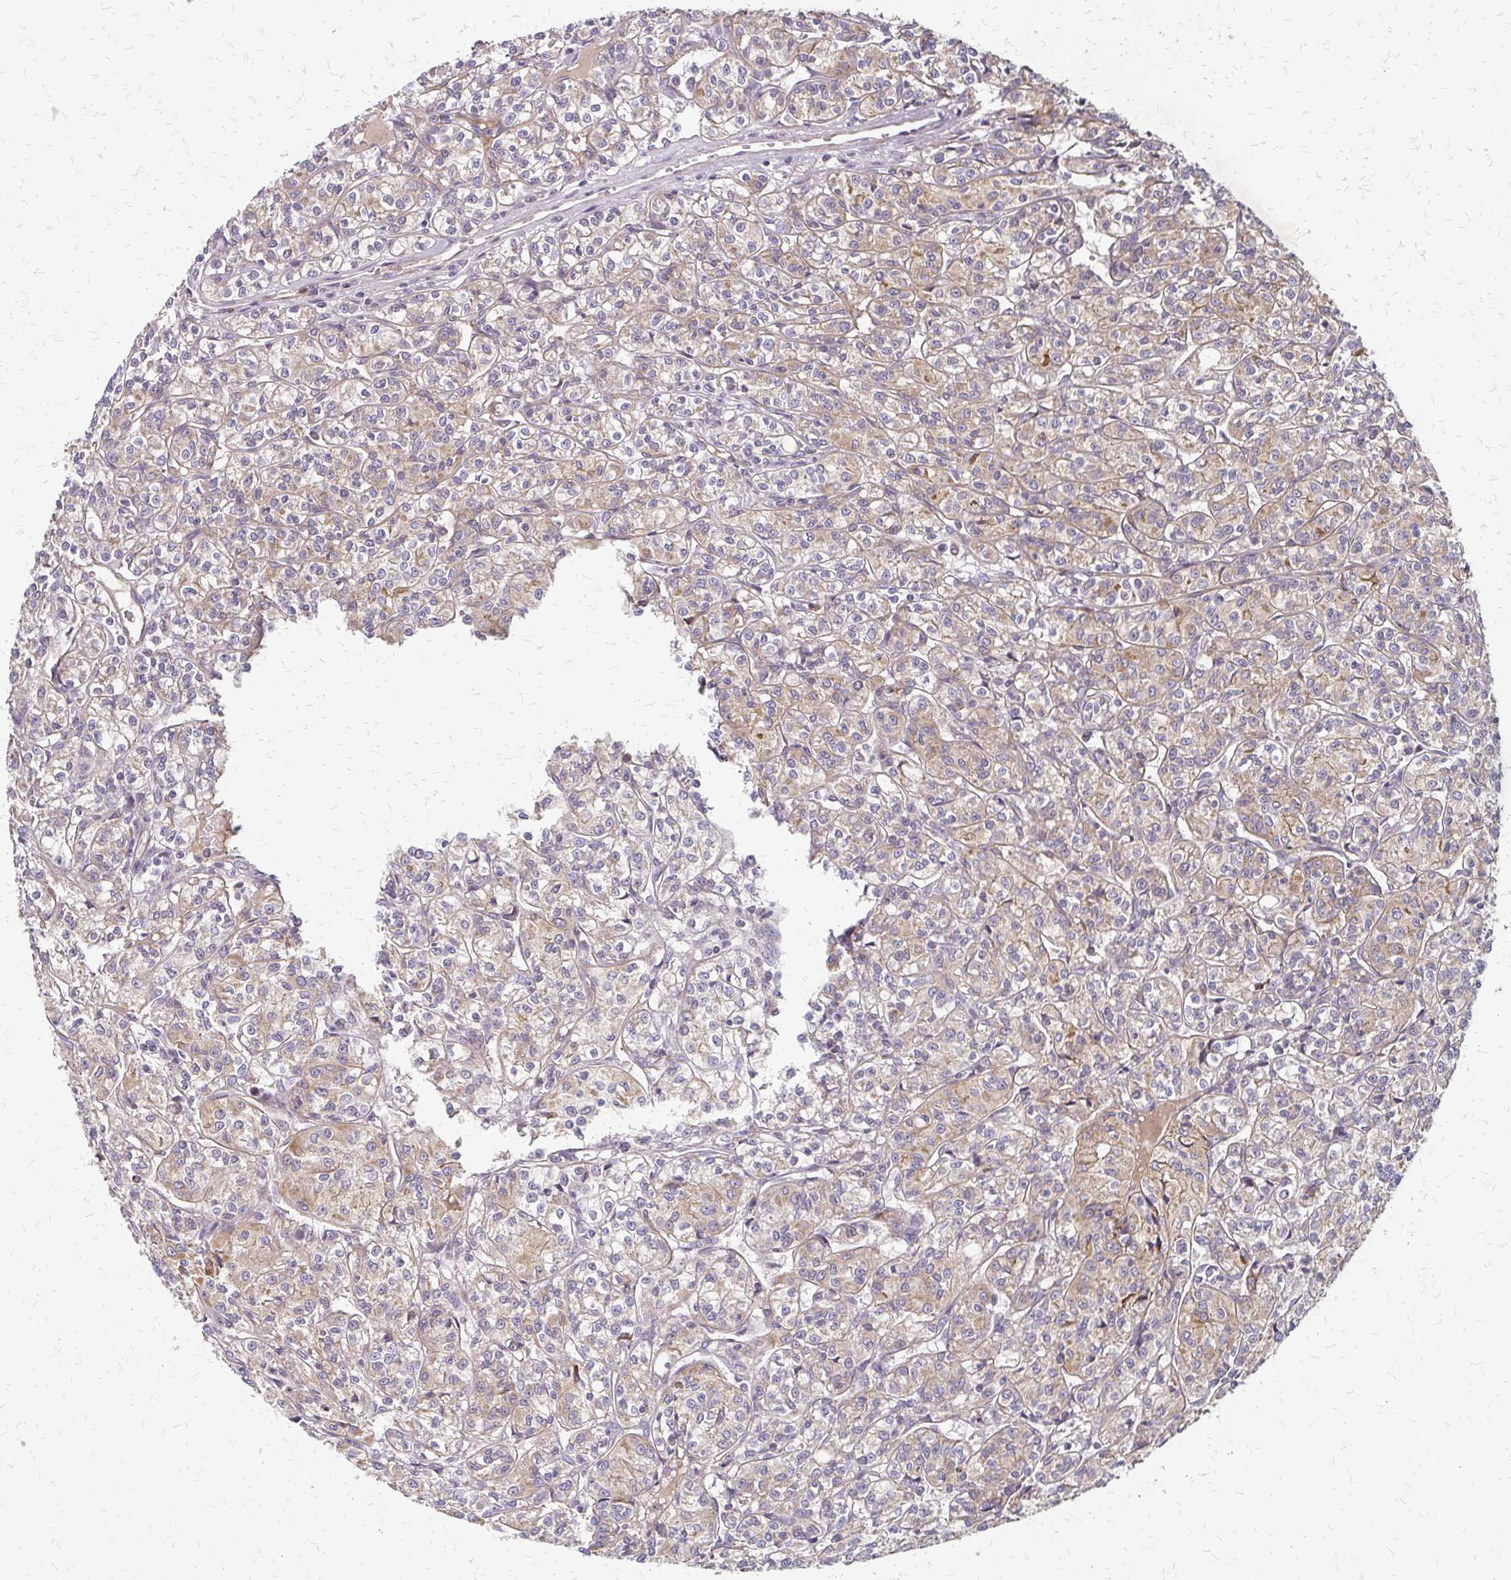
{"staining": {"intensity": "weak", "quantity": ">75%", "location": "cytoplasmic/membranous"}, "tissue": "renal cancer", "cell_type": "Tumor cells", "image_type": "cancer", "snomed": [{"axis": "morphology", "description": "Adenocarcinoma, NOS"}, {"axis": "topography", "description": "Kidney"}], "caption": "DAB immunohistochemical staining of human renal adenocarcinoma demonstrates weak cytoplasmic/membranous protein positivity in approximately >75% of tumor cells. (DAB (3,3'-diaminobenzidine) IHC with brightfield microscopy, high magnification).", "gene": "ZNF383", "patient": {"sex": "male", "age": 36}}